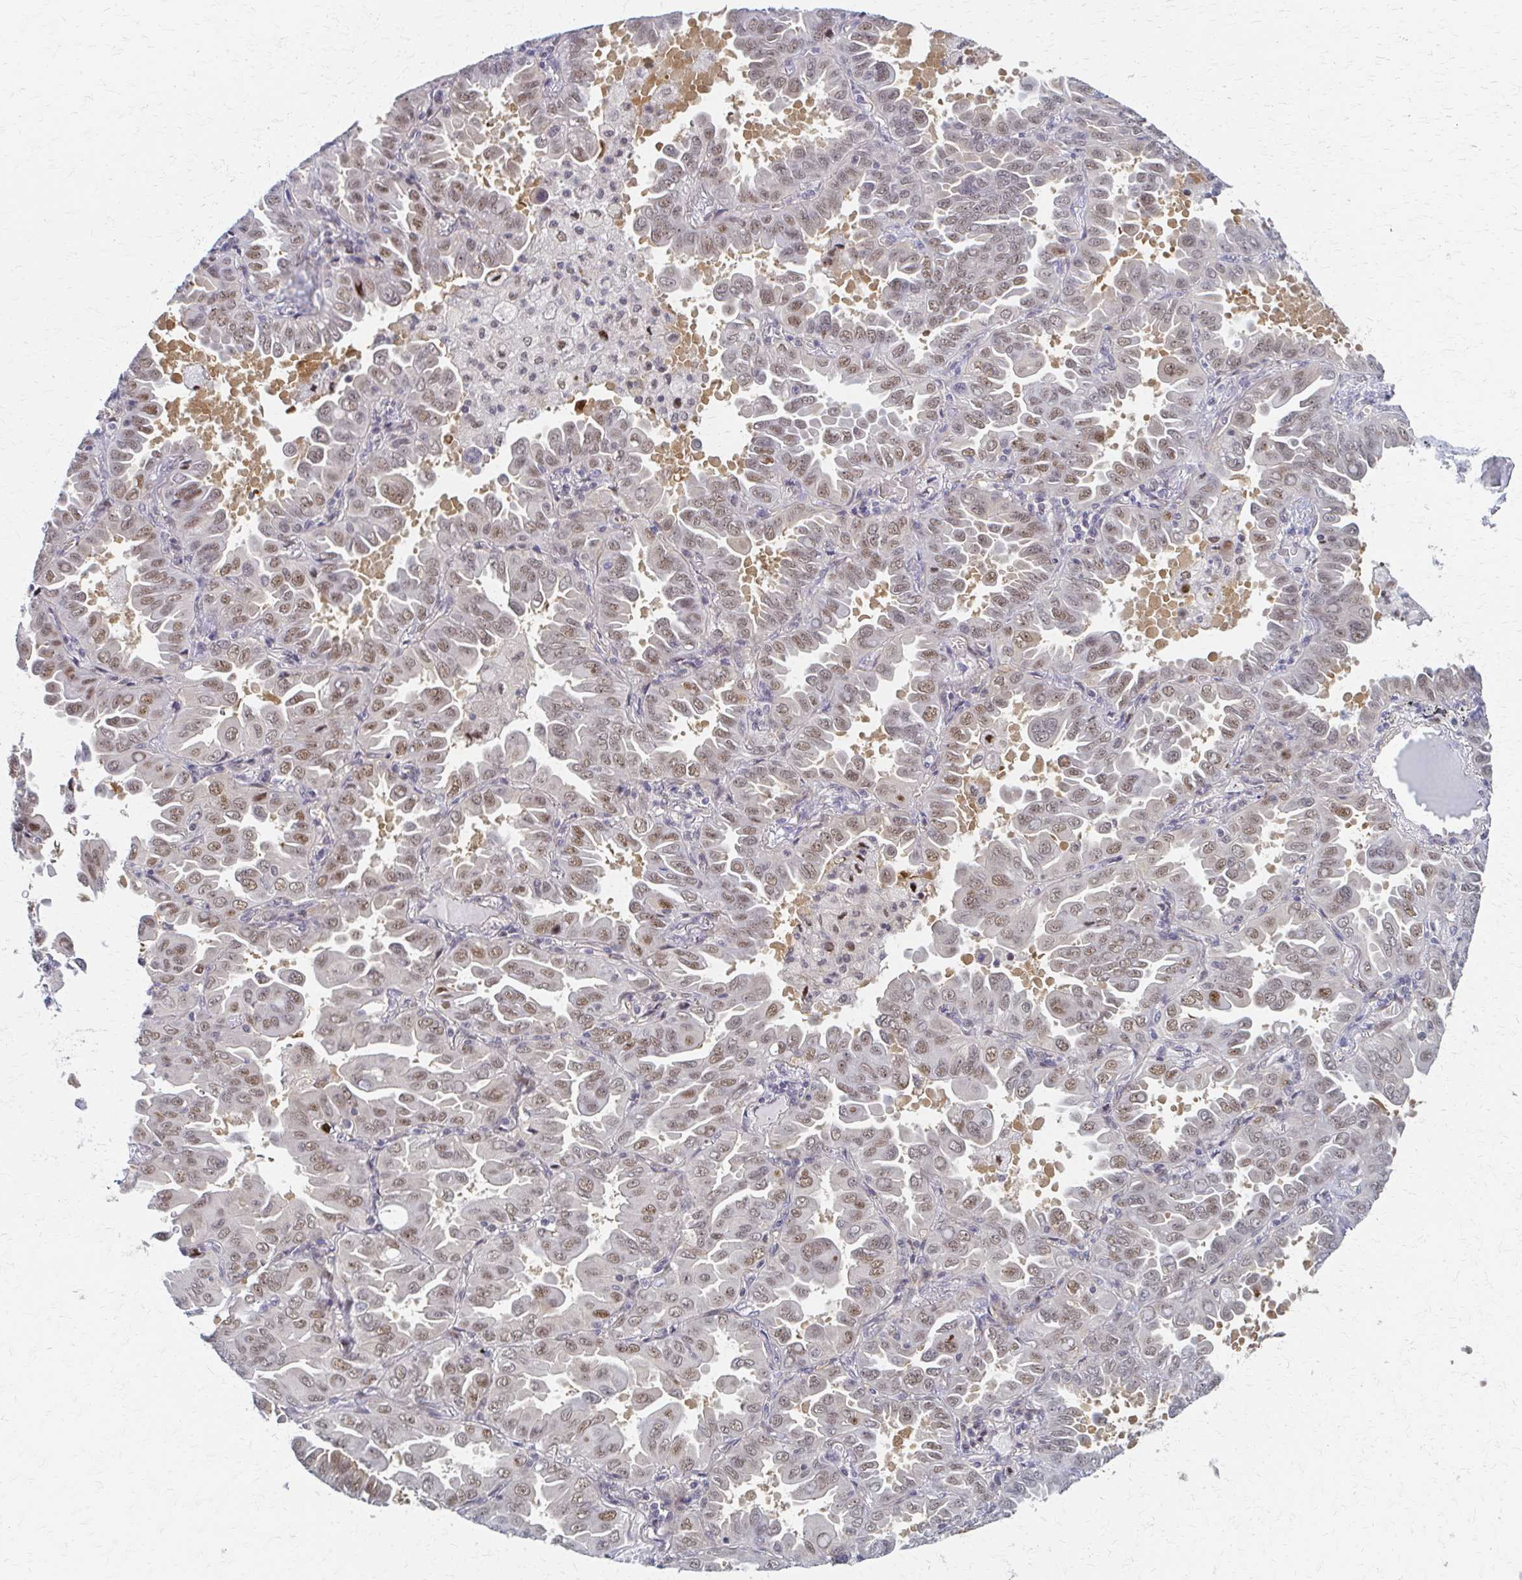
{"staining": {"intensity": "weak", "quantity": ">75%", "location": "nuclear"}, "tissue": "lung cancer", "cell_type": "Tumor cells", "image_type": "cancer", "snomed": [{"axis": "morphology", "description": "Adenocarcinoma, NOS"}, {"axis": "topography", "description": "Lung"}], "caption": "High-power microscopy captured an IHC image of lung adenocarcinoma, revealing weak nuclear staining in about >75% of tumor cells.", "gene": "PSMD7", "patient": {"sex": "male", "age": 64}}